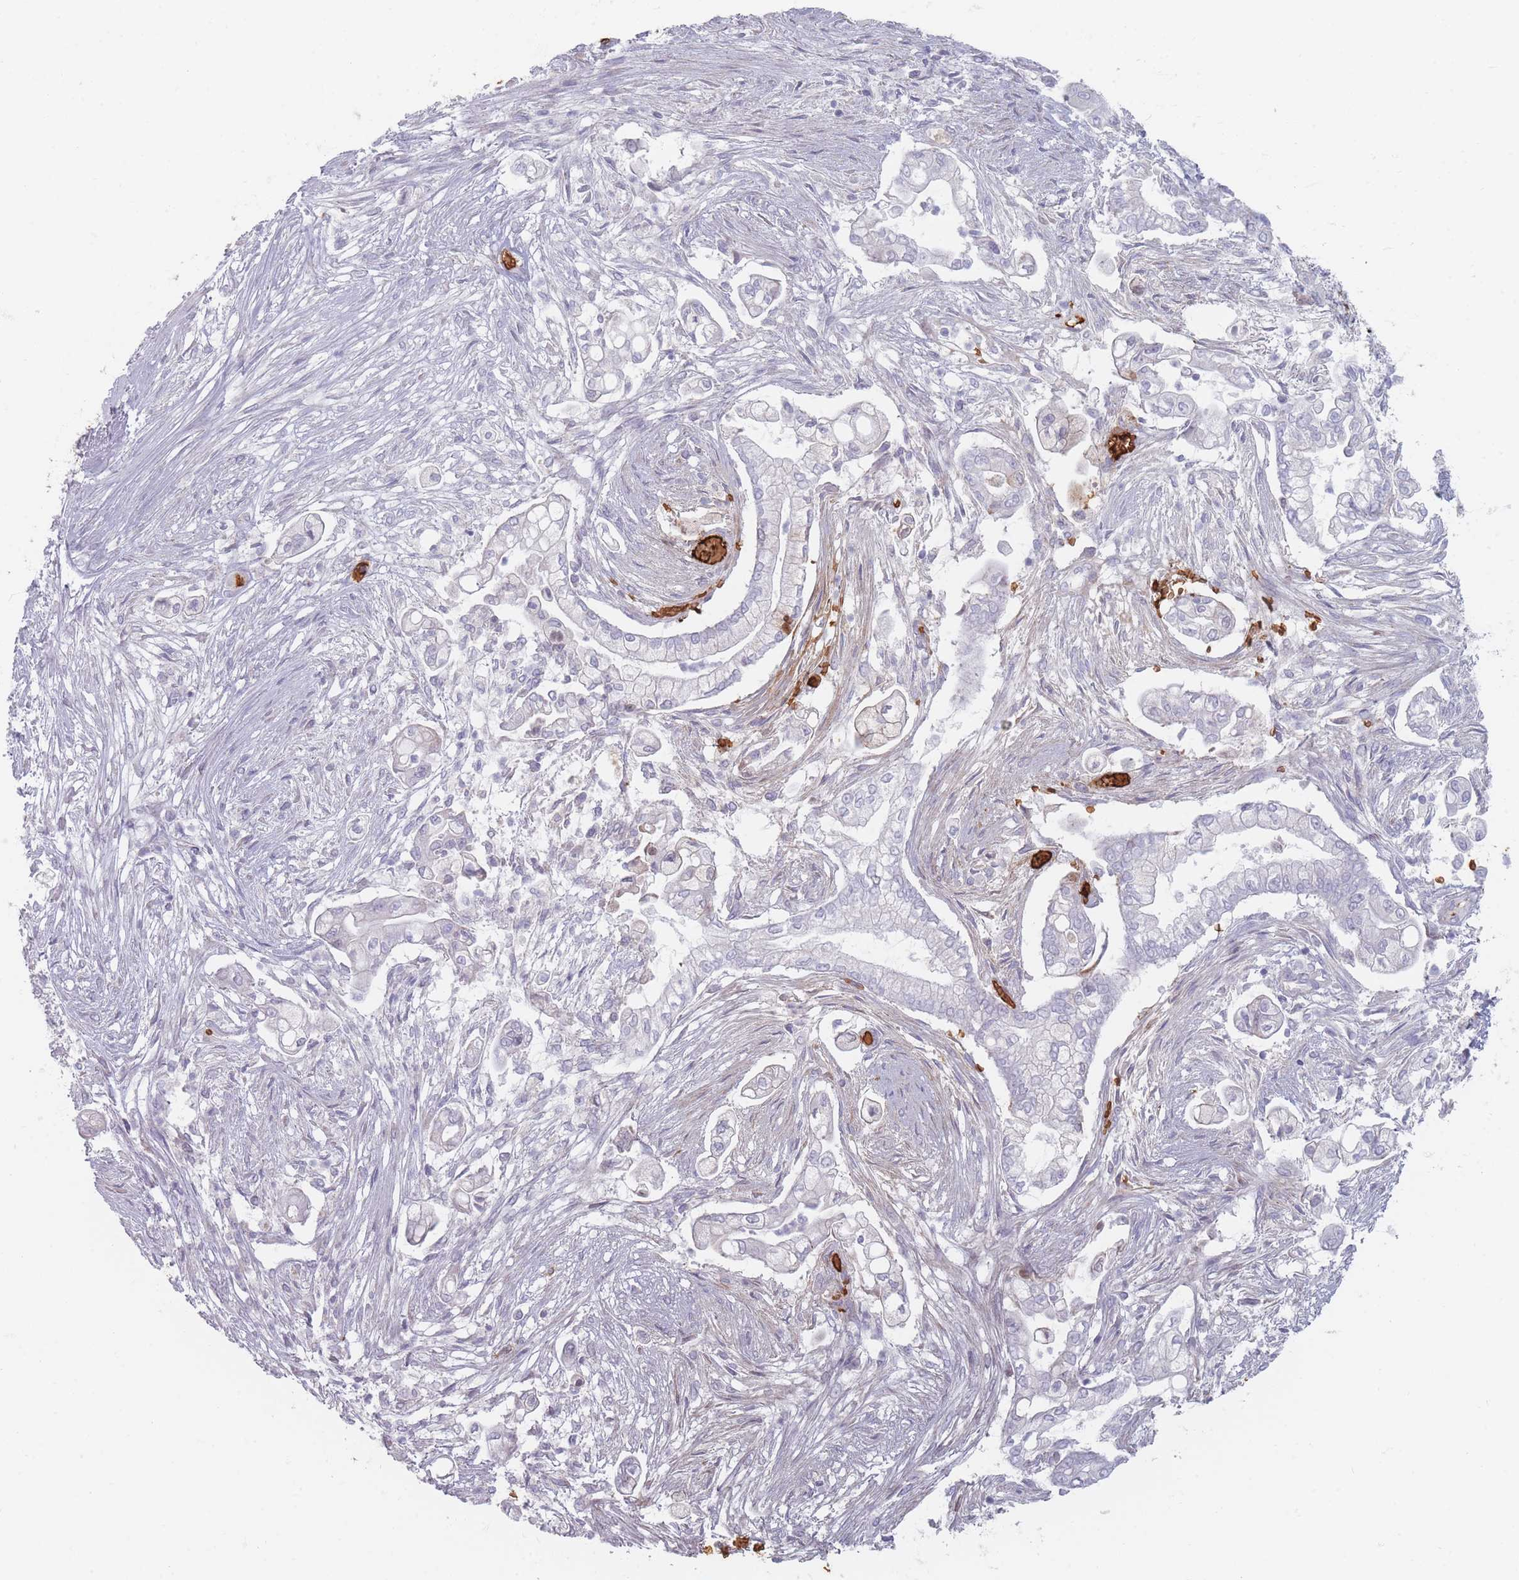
{"staining": {"intensity": "negative", "quantity": "none", "location": "none"}, "tissue": "pancreatic cancer", "cell_type": "Tumor cells", "image_type": "cancer", "snomed": [{"axis": "morphology", "description": "Adenocarcinoma, NOS"}, {"axis": "topography", "description": "Pancreas"}], "caption": "High magnification brightfield microscopy of pancreatic cancer (adenocarcinoma) stained with DAB (brown) and counterstained with hematoxylin (blue): tumor cells show no significant staining. (DAB IHC, high magnification).", "gene": "SLC2A6", "patient": {"sex": "female", "age": 69}}